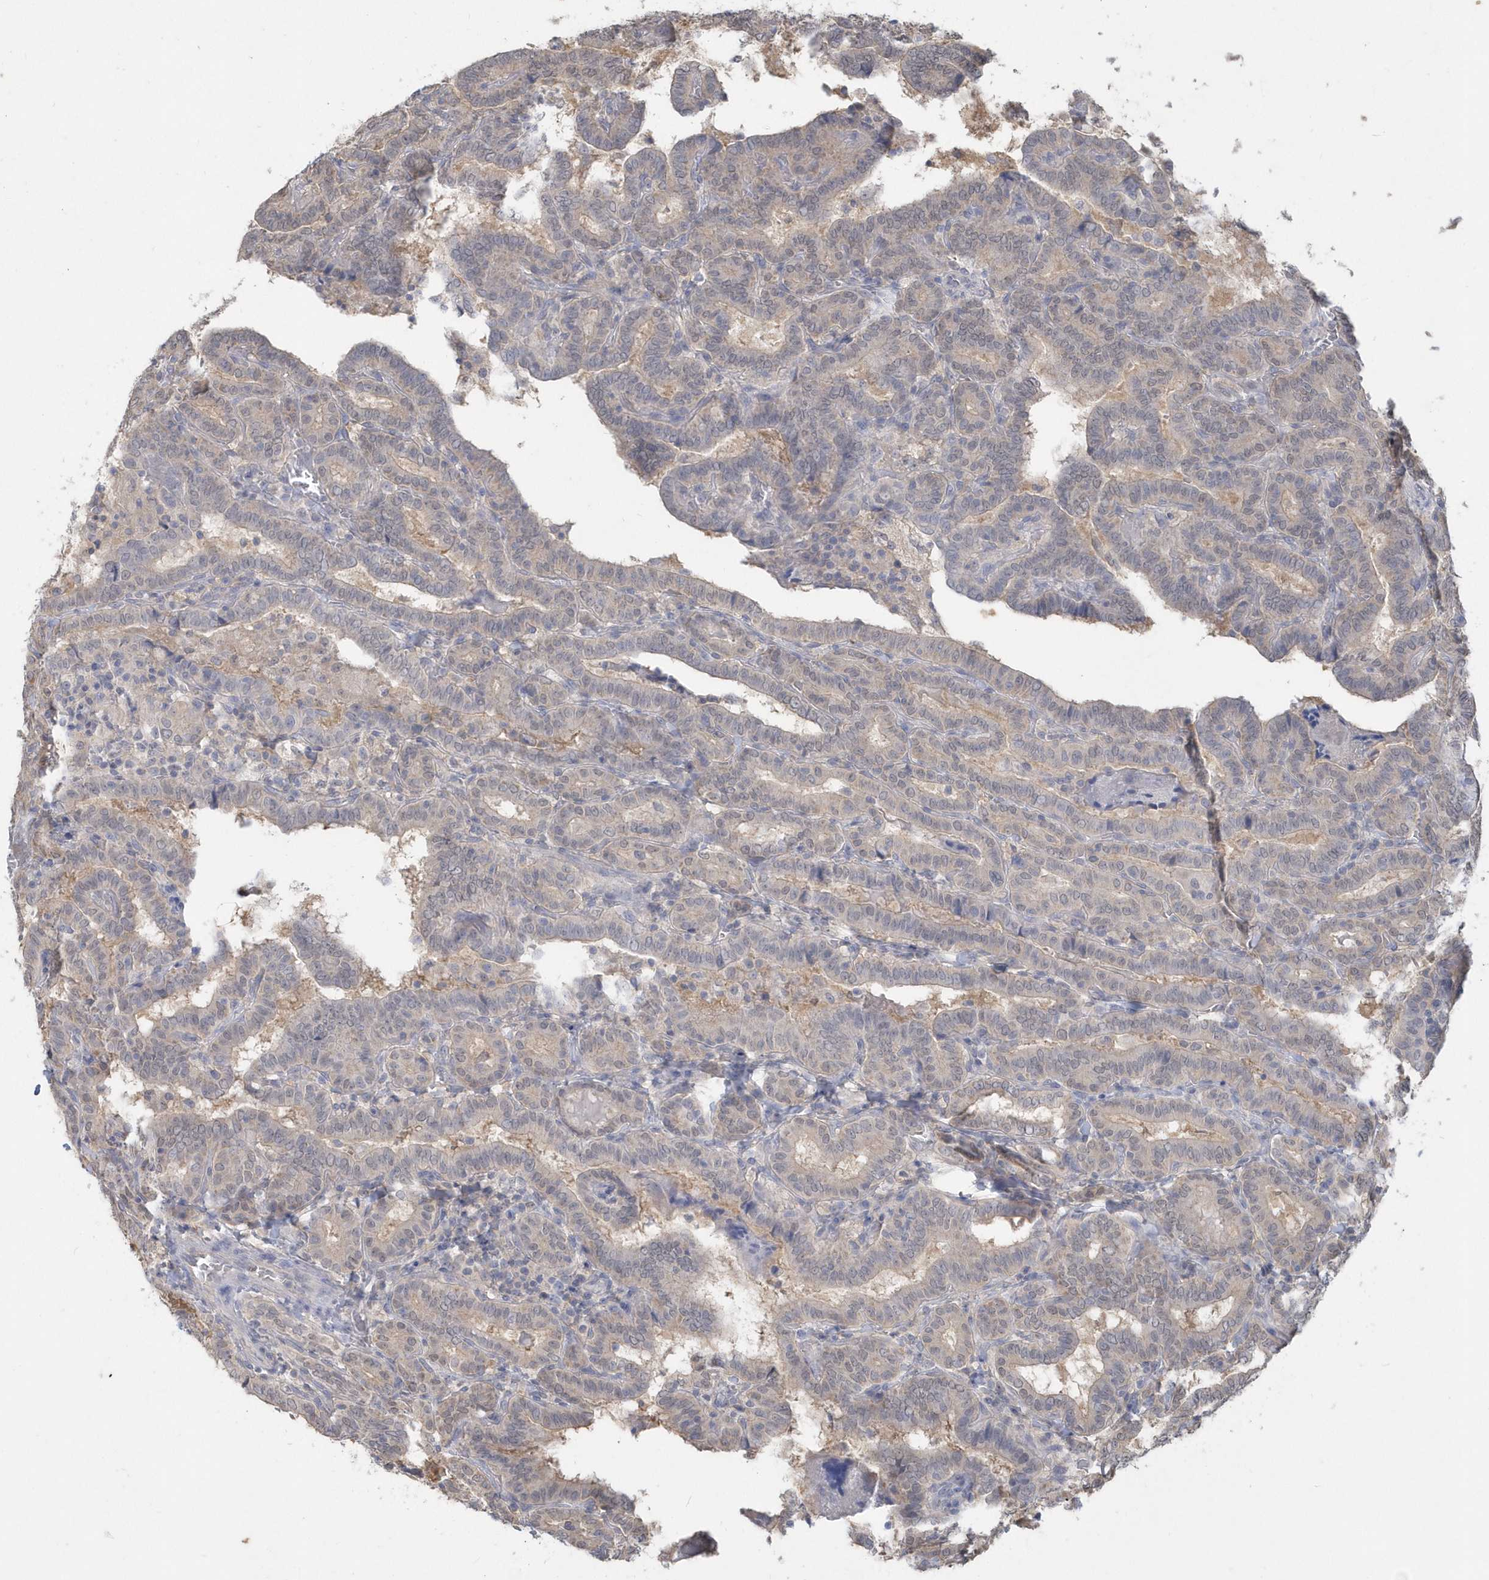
{"staining": {"intensity": "weak", "quantity": "25%-75%", "location": "cytoplasmic/membranous,nuclear"}, "tissue": "thyroid cancer", "cell_type": "Tumor cells", "image_type": "cancer", "snomed": [{"axis": "morphology", "description": "Papillary adenocarcinoma, NOS"}, {"axis": "topography", "description": "Thyroid gland"}], "caption": "Immunohistochemical staining of human thyroid cancer (papillary adenocarcinoma) shows low levels of weak cytoplasmic/membranous and nuclear protein staining in approximately 25%-75% of tumor cells.", "gene": "AKR7A2", "patient": {"sex": "female", "age": 72}}